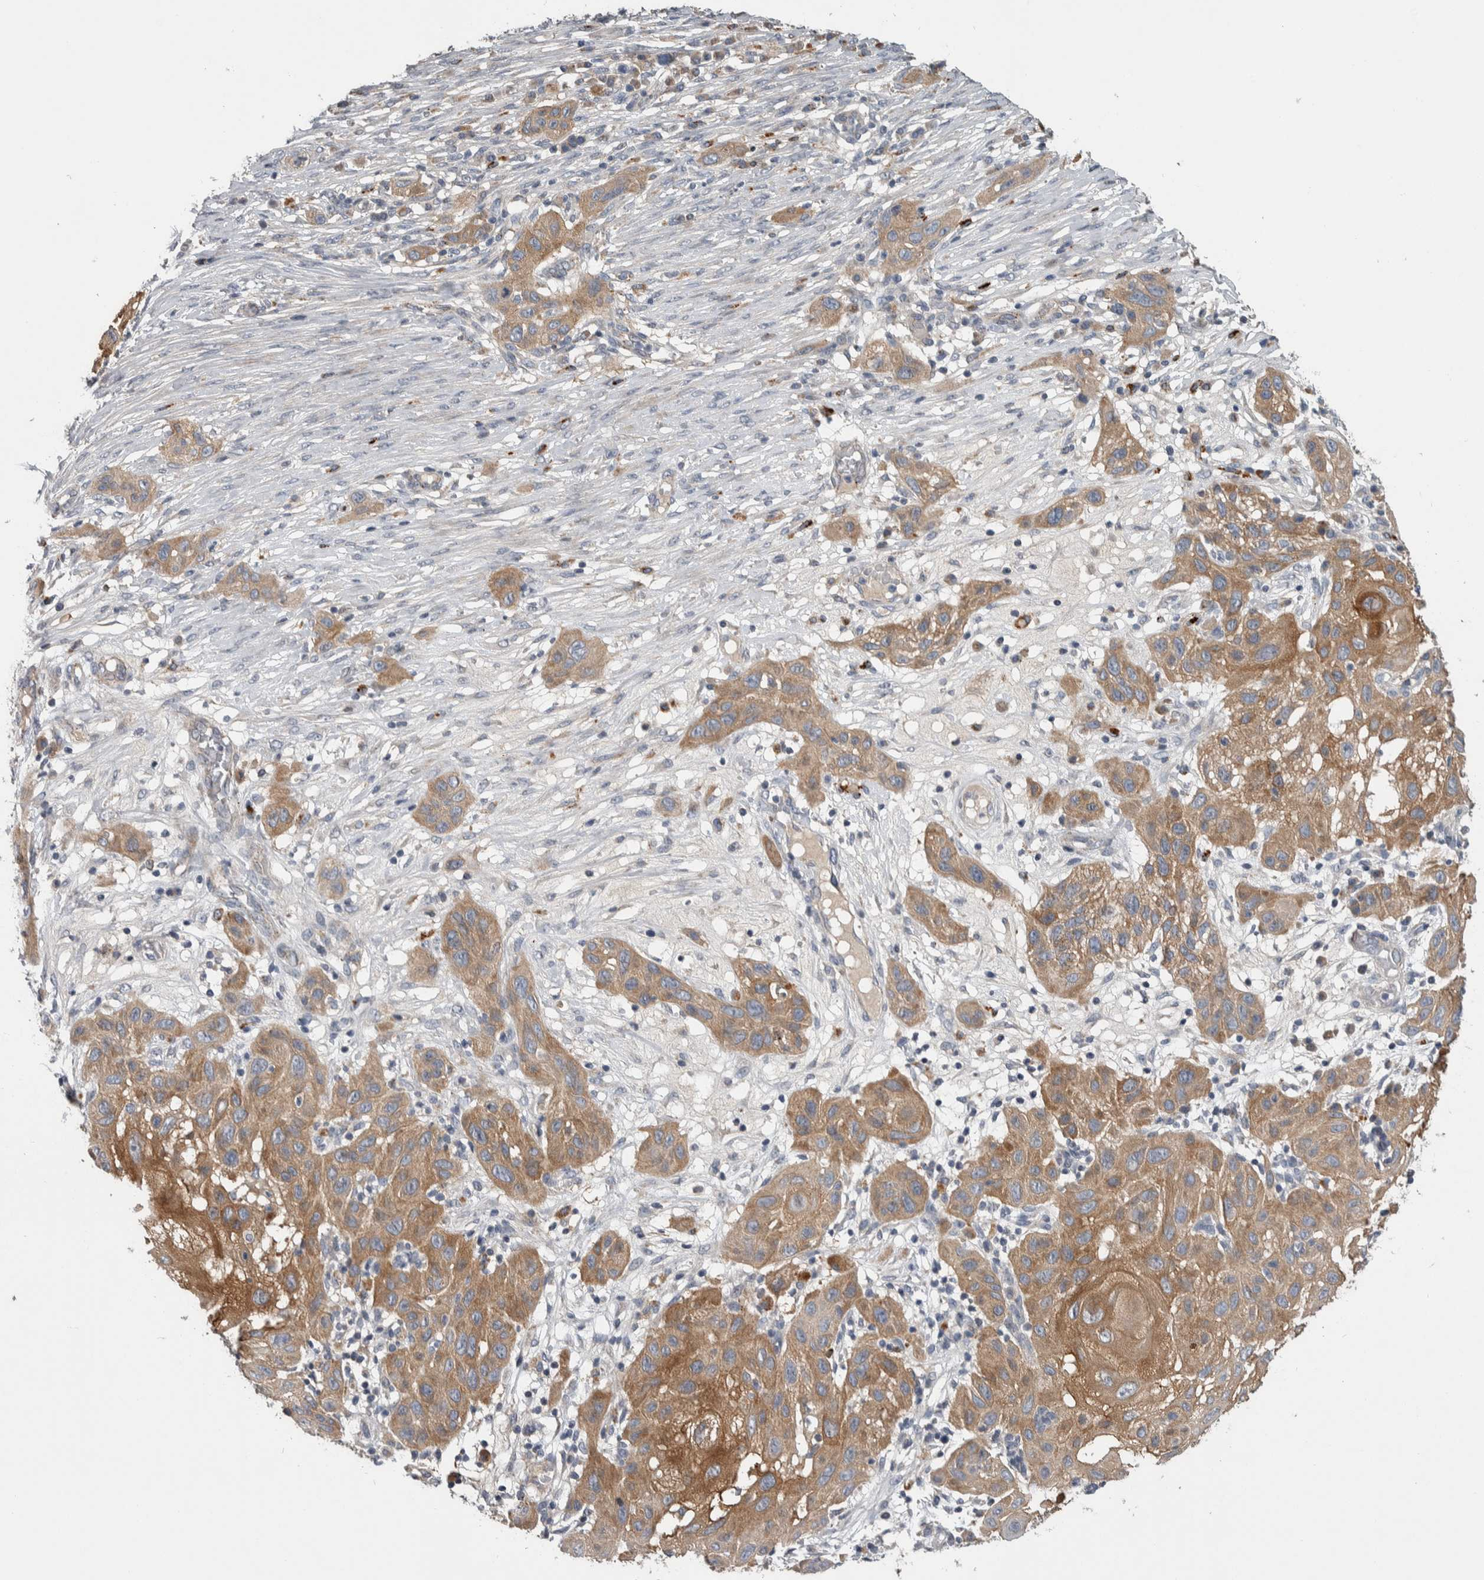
{"staining": {"intensity": "moderate", "quantity": ">75%", "location": "cytoplasmic/membranous"}, "tissue": "skin cancer", "cell_type": "Tumor cells", "image_type": "cancer", "snomed": [{"axis": "morphology", "description": "Squamous cell carcinoma, NOS"}, {"axis": "topography", "description": "Skin"}], "caption": "Immunohistochemistry photomicrograph of neoplastic tissue: human skin squamous cell carcinoma stained using immunohistochemistry (IHC) displays medium levels of moderate protein expression localized specifically in the cytoplasmic/membranous of tumor cells, appearing as a cytoplasmic/membranous brown color.", "gene": "FAM83G", "patient": {"sex": "female", "age": 96}}